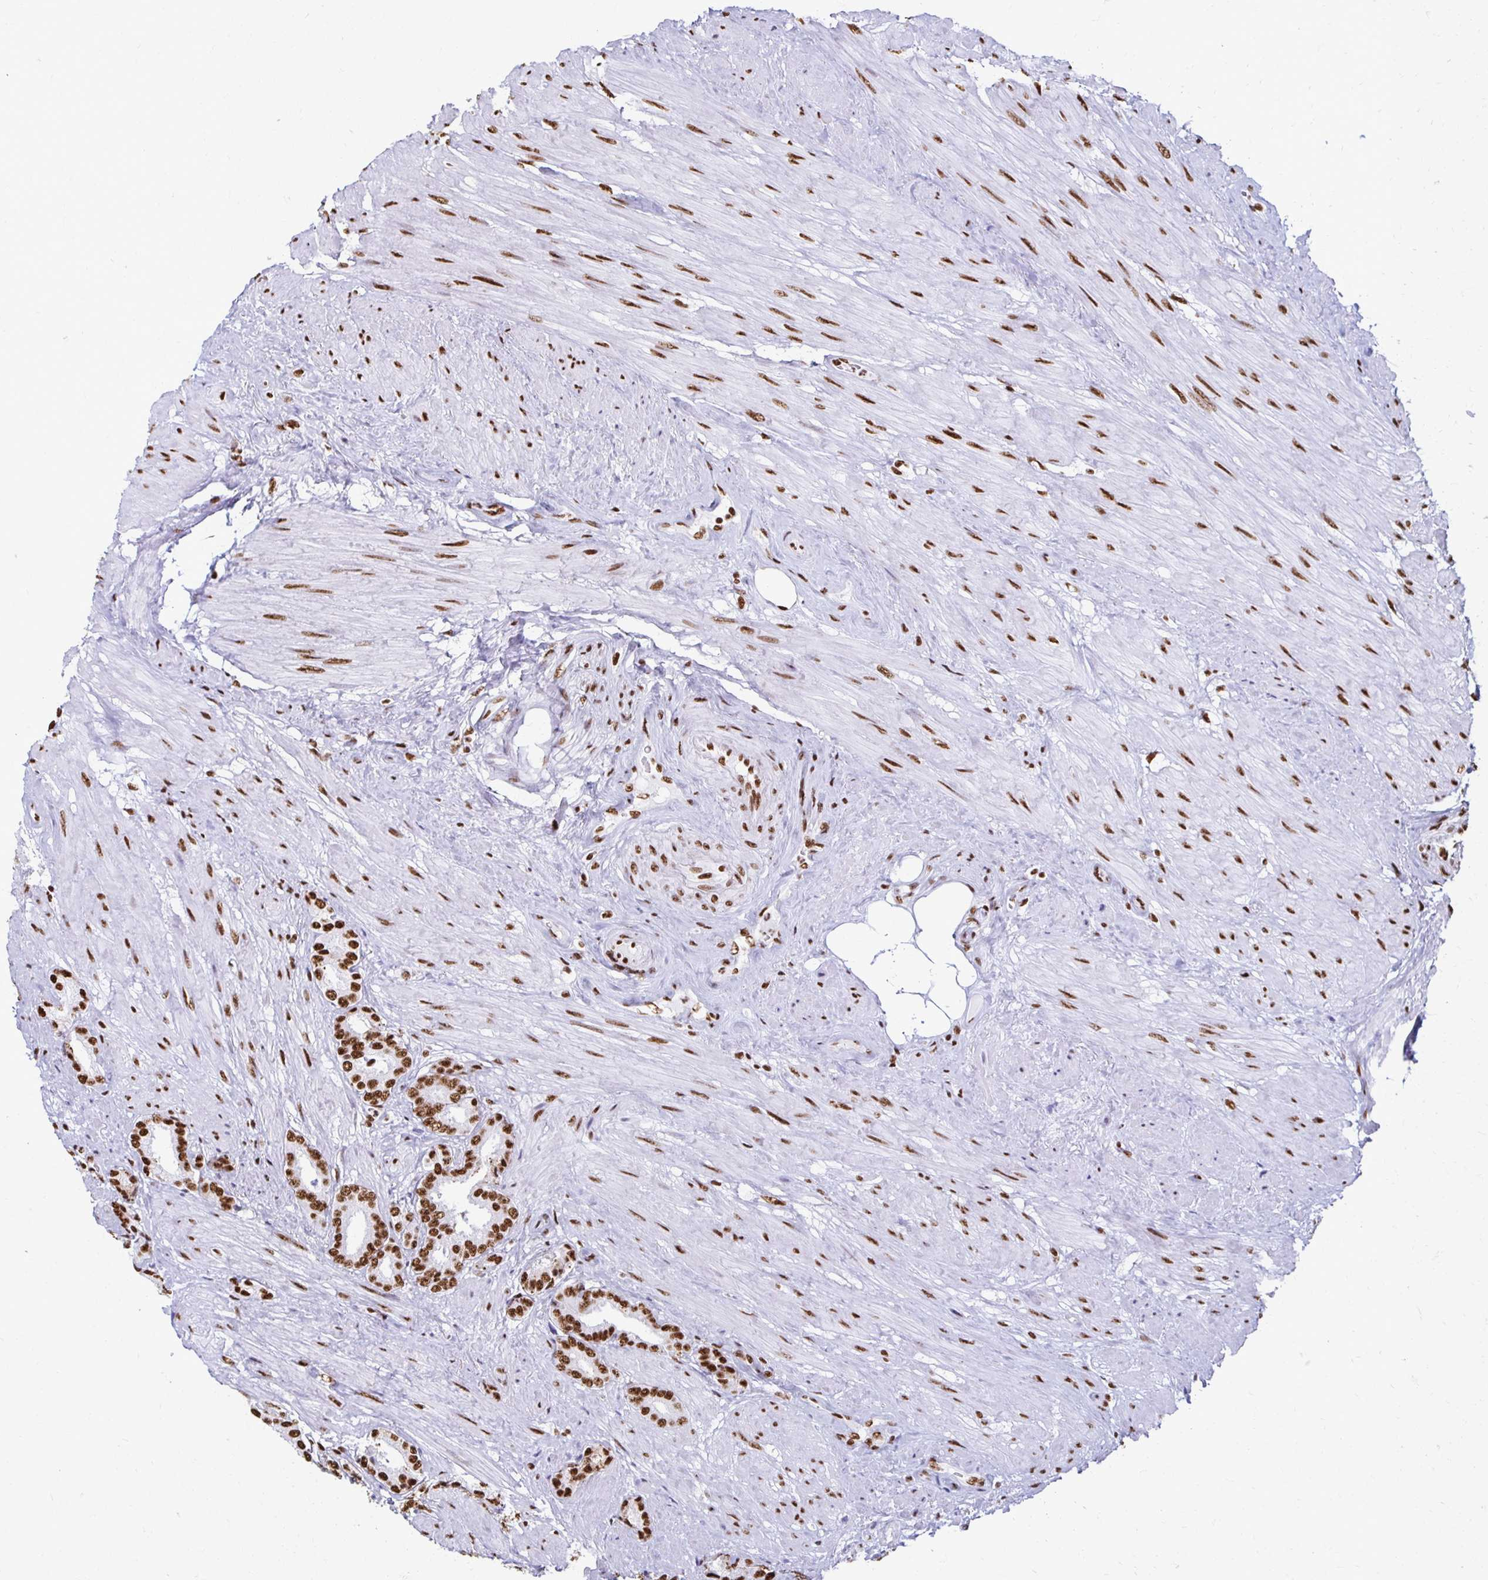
{"staining": {"intensity": "strong", "quantity": ">75%", "location": "nuclear"}, "tissue": "prostate cancer", "cell_type": "Tumor cells", "image_type": "cancer", "snomed": [{"axis": "morphology", "description": "Adenocarcinoma, High grade"}, {"axis": "topography", "description": "Prostate"}], "caption": "IHC micrograph of neoplastic tissue: human prostate cancer (adenocarcinoma (high-grade)) stained using immunohistochemistry exhibits high levels of strong protein expression localized specifically in the nuclear of tumor cells, appearing as a nuclear brown color.", "gene": "NONO", "patient": {"sex": "male", "age": 56}}